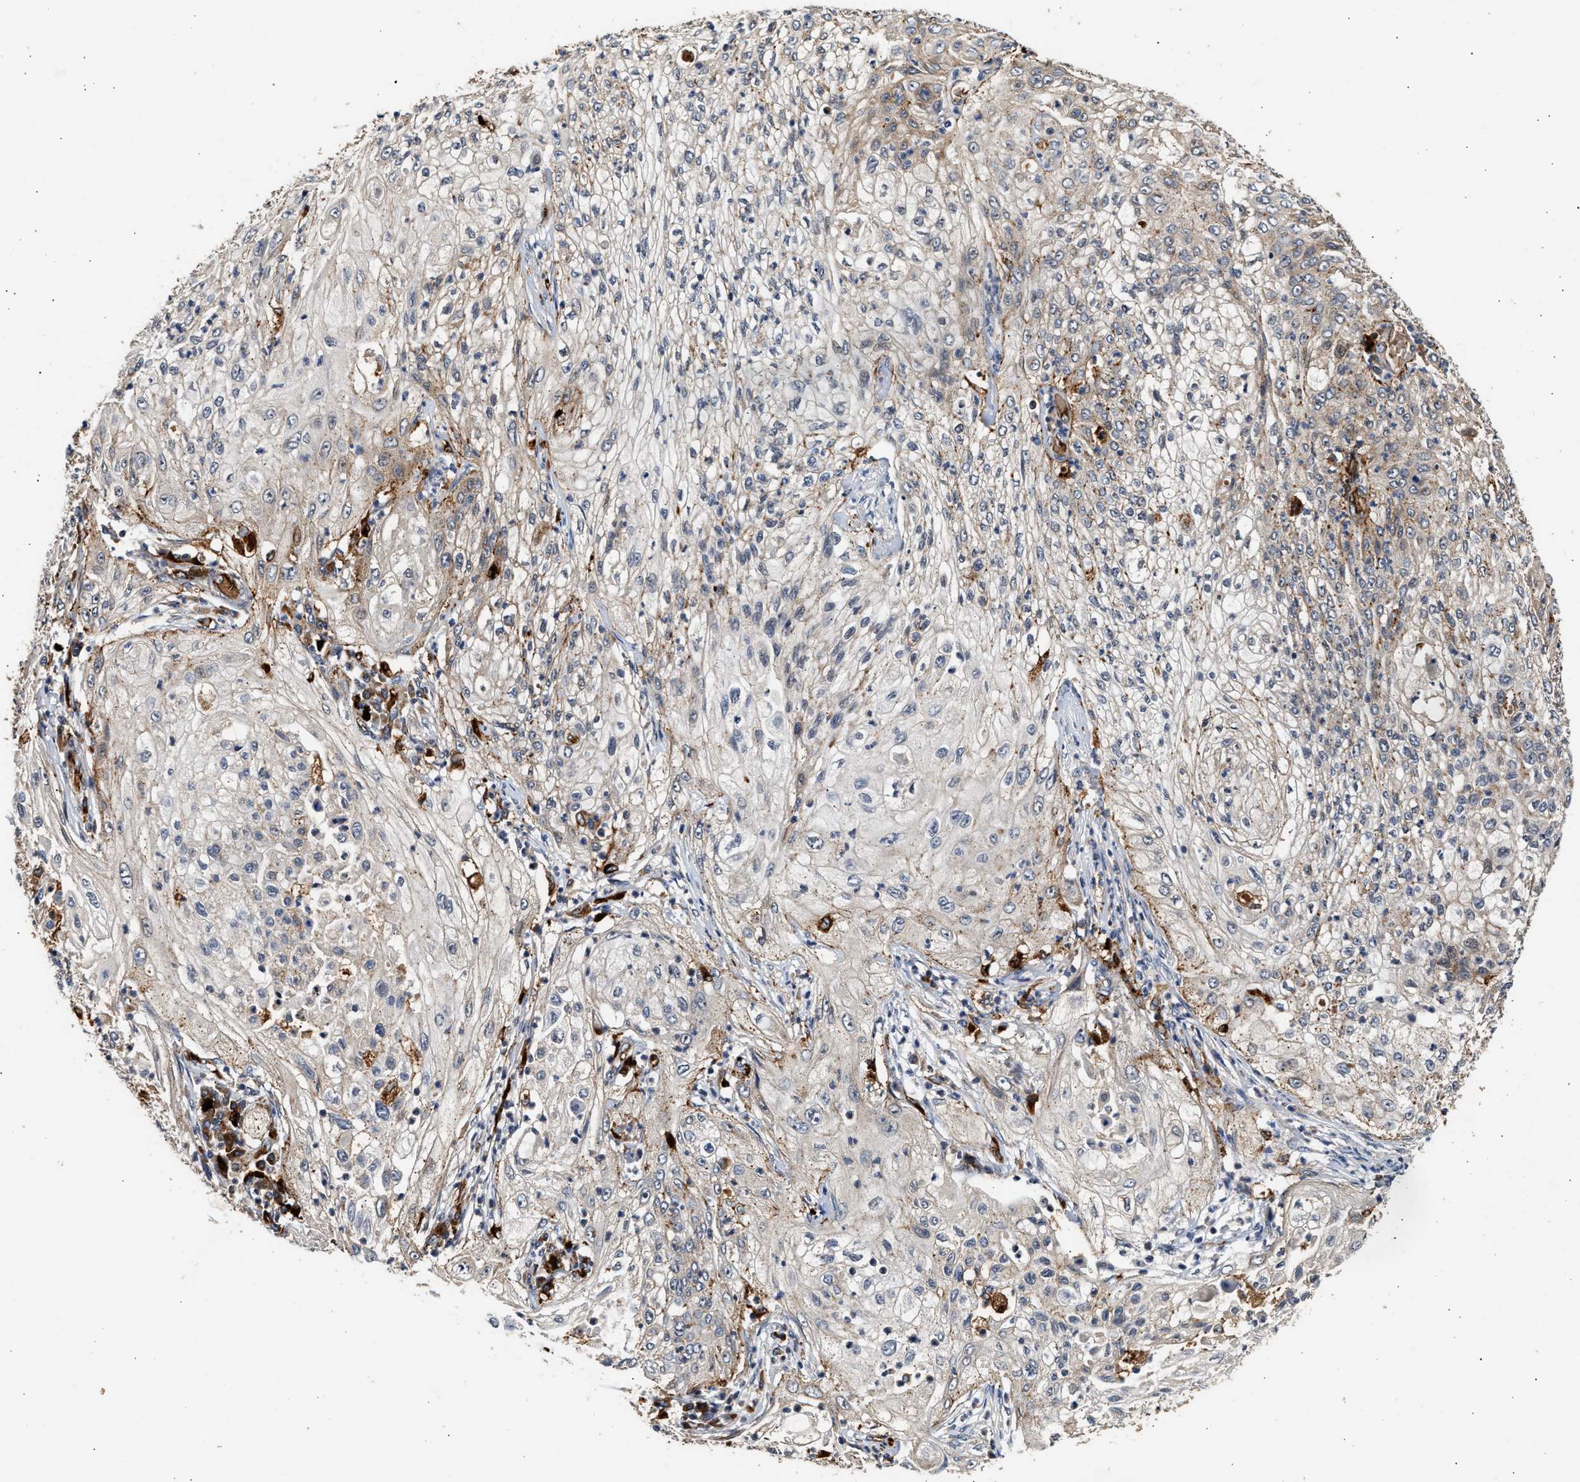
{"staining": {"intensity": "weak", "quantity": "<25%", "location": "cytoplasmic/membranous"}, "tissue": "lung cancer", "cell_type": "Tumor cells", "image_type": "cancer", "snomed": [{"axis": "morphology", "description": "Inflammation, NOS"}, {"axis": "morphology", "description": "Squamous cell carcinoma, NOS"}, {"axis": "topography", "description": "Lymph node"}, {"axis": "topography", "description": "Soft tissue"}, {"axis": "topography", "description": "Lung"}], "caption": "Immunohistochemistry (IHC) of human squamous cell carcinoma (lung) displays no staining in tumor cells. (DAB IHC visualized using brightfield microscopy, high magnification).", "gene": "PLD3", "patient": {"sex": "male", "age": 66}}